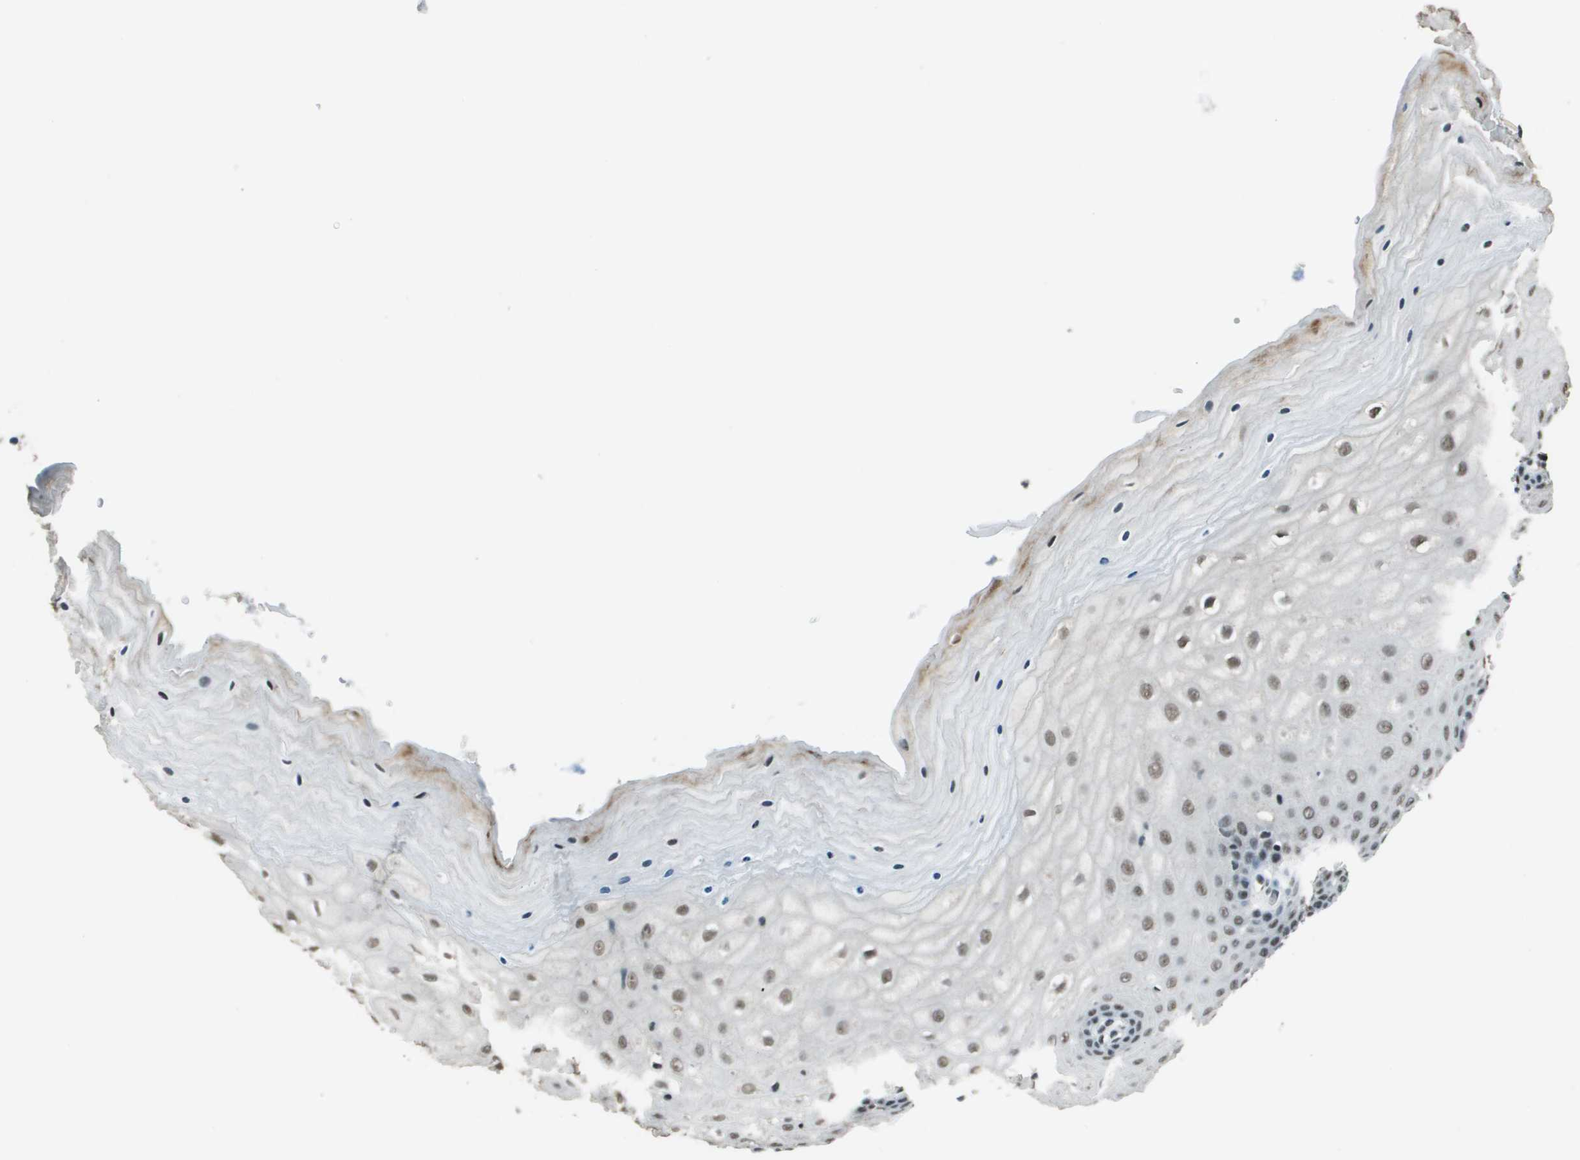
{"staining": {"intensity": "weak", "quantity": "<25%", "location": "nuclear"}, "tissue": "cervix", "cell_type": "Glandular cells", "image_type": "normal", "snomed": [{"axis": "morphology", "description": "Normal tissue, NOS"}, {"axis": "topography", "description": "Cervix"}], "caption": "Immunohistochemistry (IHC) photomicrograph of unremarkable human cervix stained for a protein (brown), which exhibits no positivity in glandular cells. The staining was performed using DAB to visualize the protein expression in brown, while the nuclei were stained in blue with hematoxylin (Magnification: 20x).", "gene": "DEPDC1", "patient": {"sex": "female", "age": 55}}